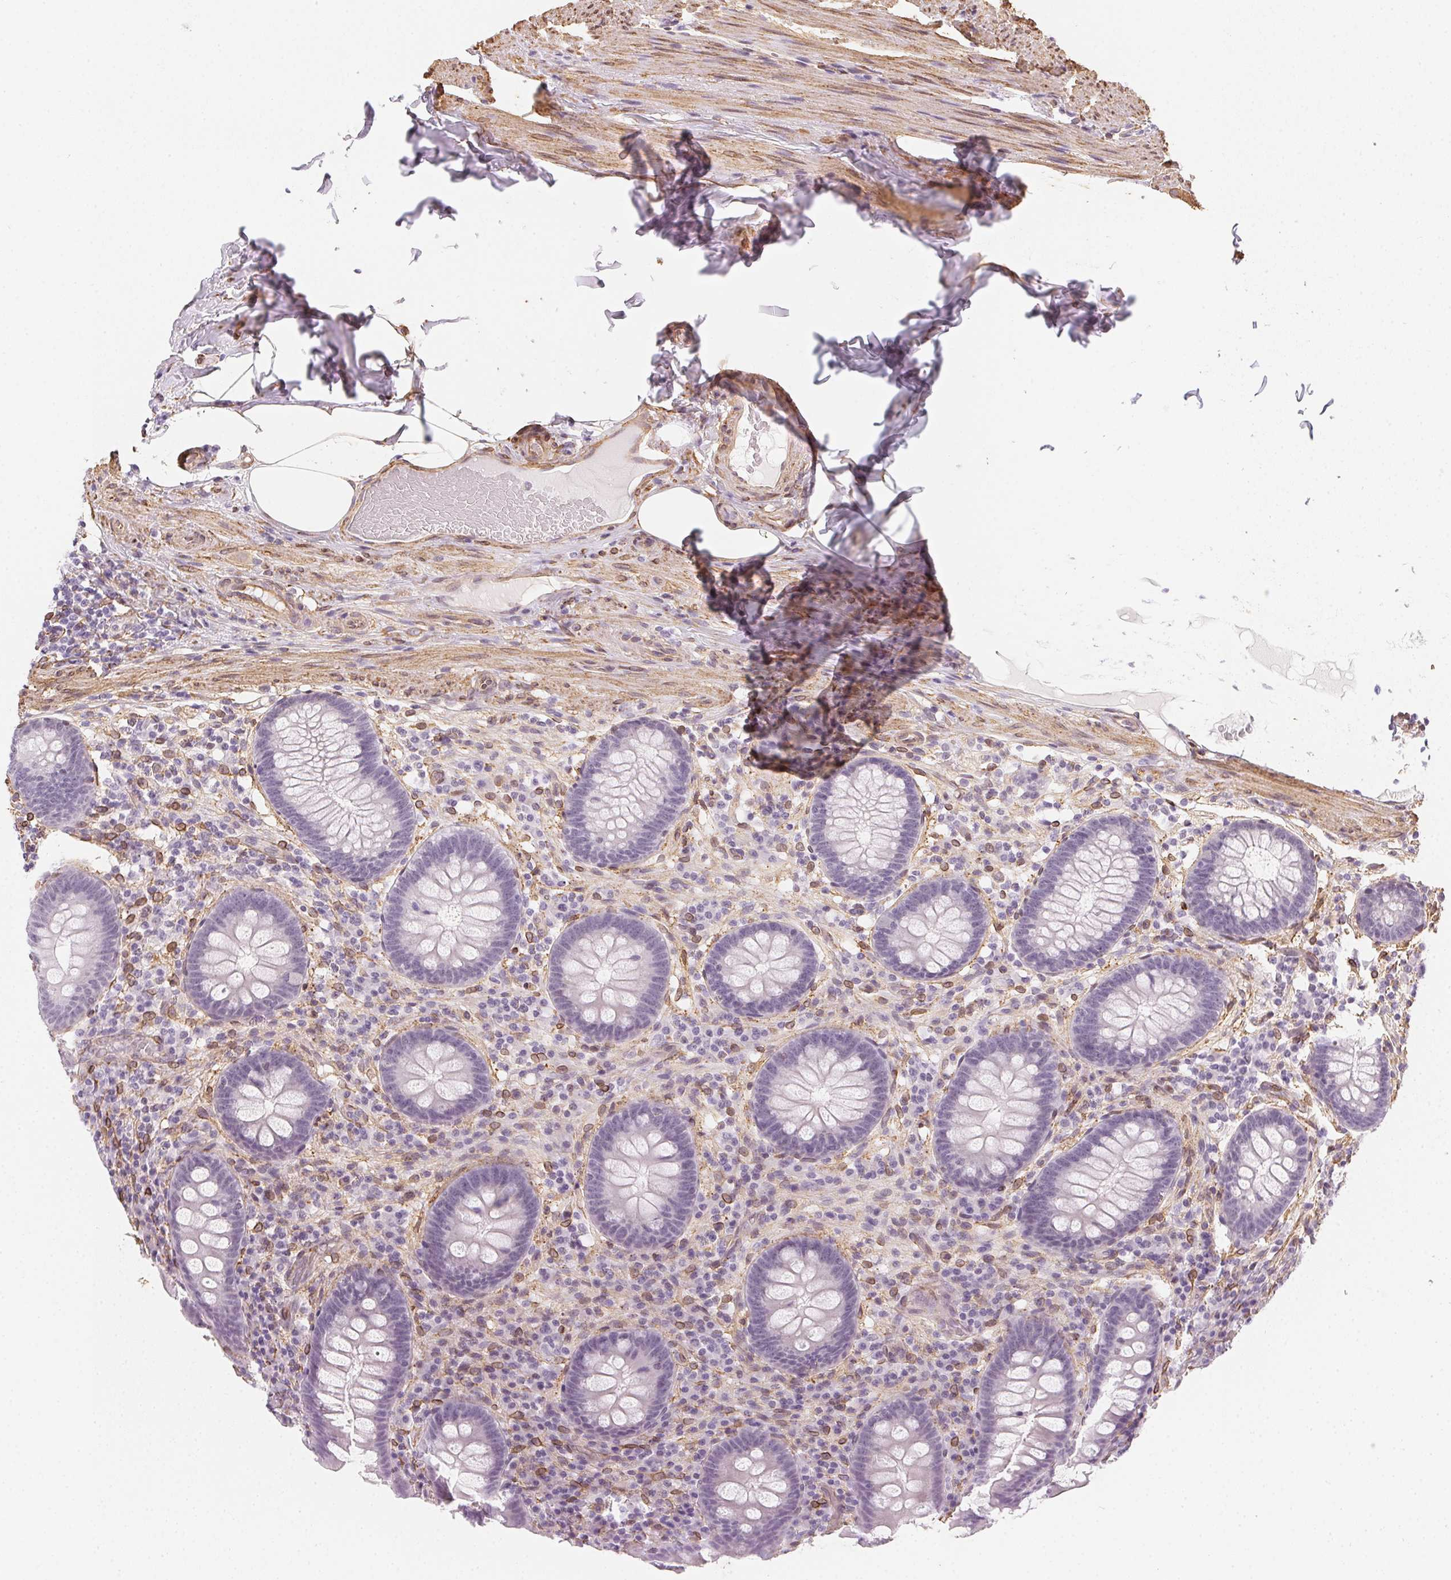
{"staining": {"intensity": "negative", "quantity": "none", "location": "none"}, "tissue": "appendix", "cell_type": "Glandular cells", "image_type": "normal", "snomed": [{"axis": "morphology", "description": "Normal tissue, NOS"}, {"axis": "topography", "description": "Appendix"}], "caption": "High power microscopy image of an immunohistochemistry (IHC) histopathology image of unremarkable appendix, revealing no significant expression in glandular cells.", "gene": "RSBN1", "patient": {"sex": "male", "age": 71}}